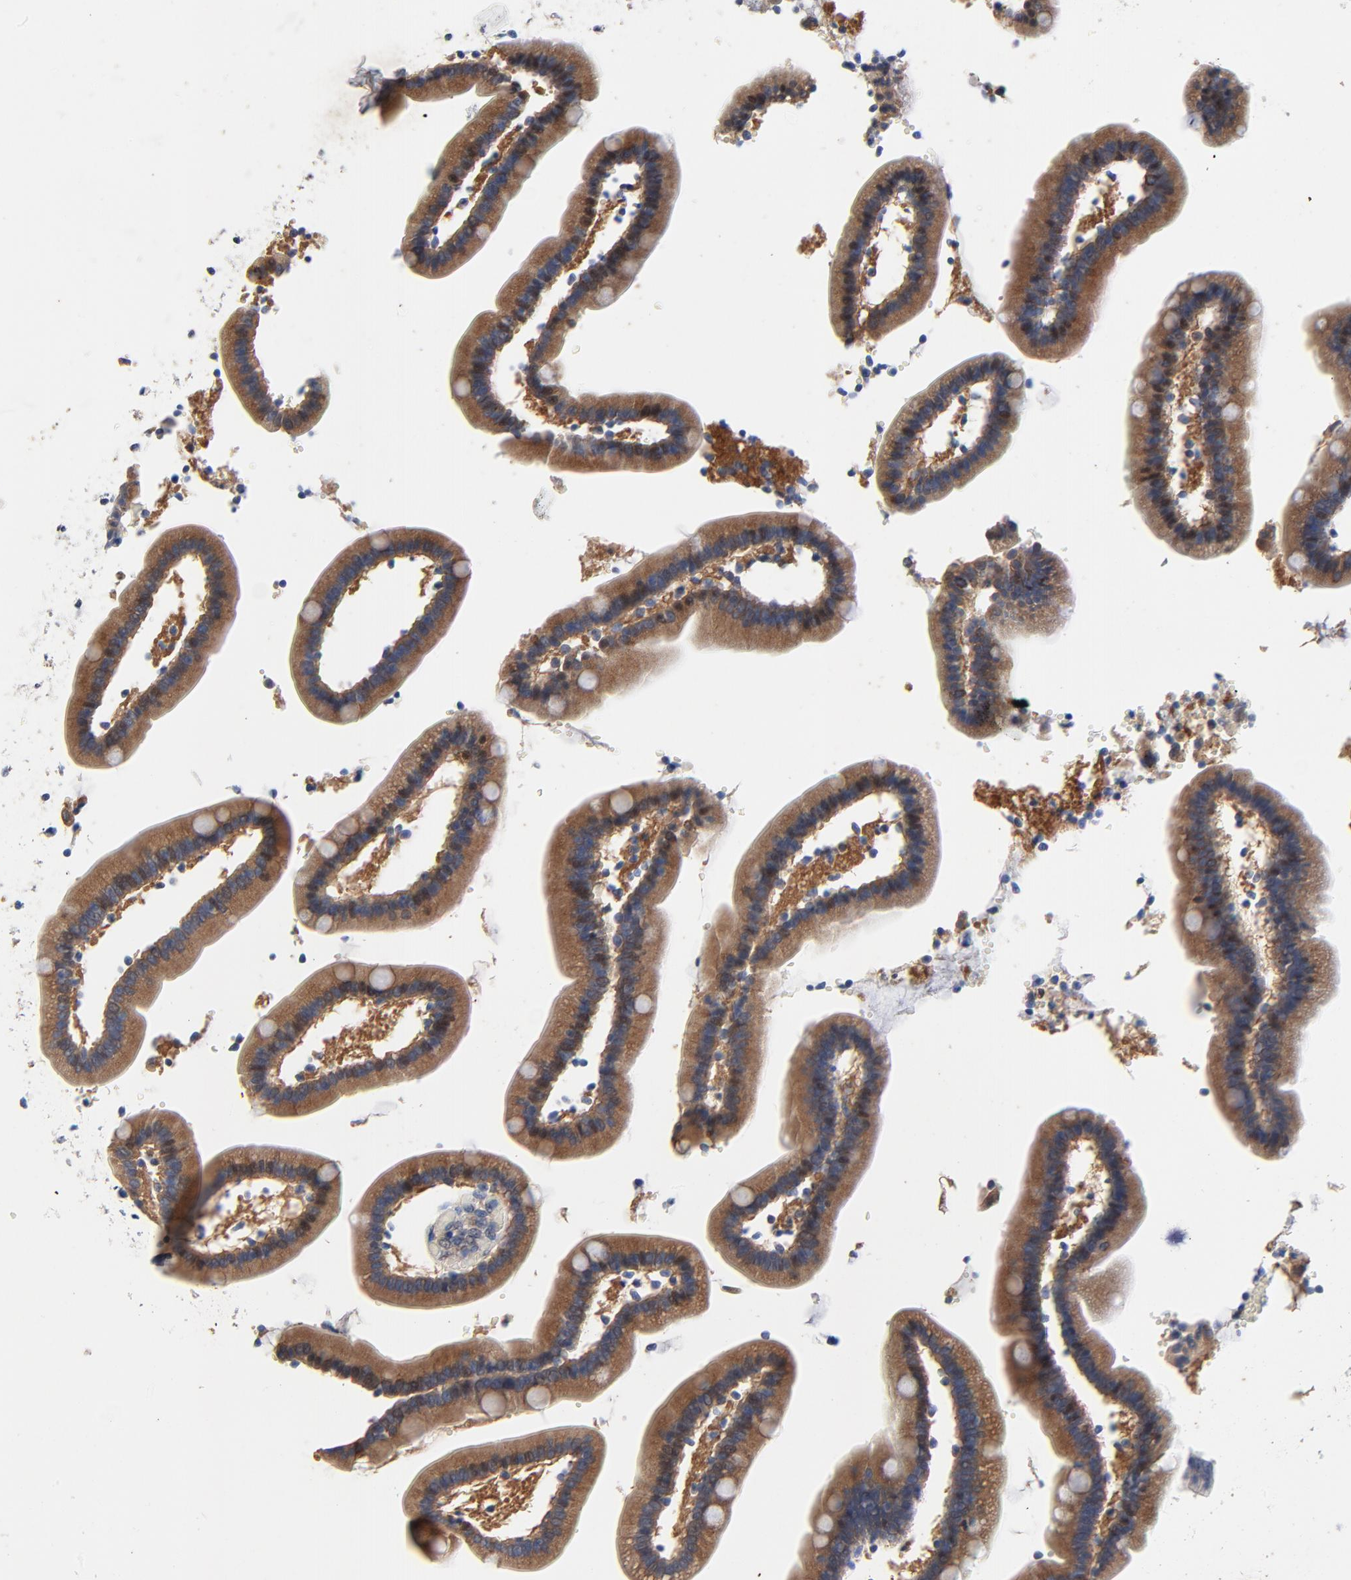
{"staining": {"intensity": "strong", "quantity": ">75%", "location": "cytoplasmic/membranous"}, "tissue": "duodenum", "cell_type": "Glandular cells", "image_type": "normal", "snomed": [{"axis": "morphology", "description": "Normal tissue, NOS"}, {"axis": "topography", "description": "Duodenum"}], "caption": "Unremarkable duodenum shows strong cytoplasmic/membranous positivity in about >75% of glandular cells, visualized by immunohistochemistry.", "gene": "VAV2", "patient": {"sex": "male", "age": 66}}